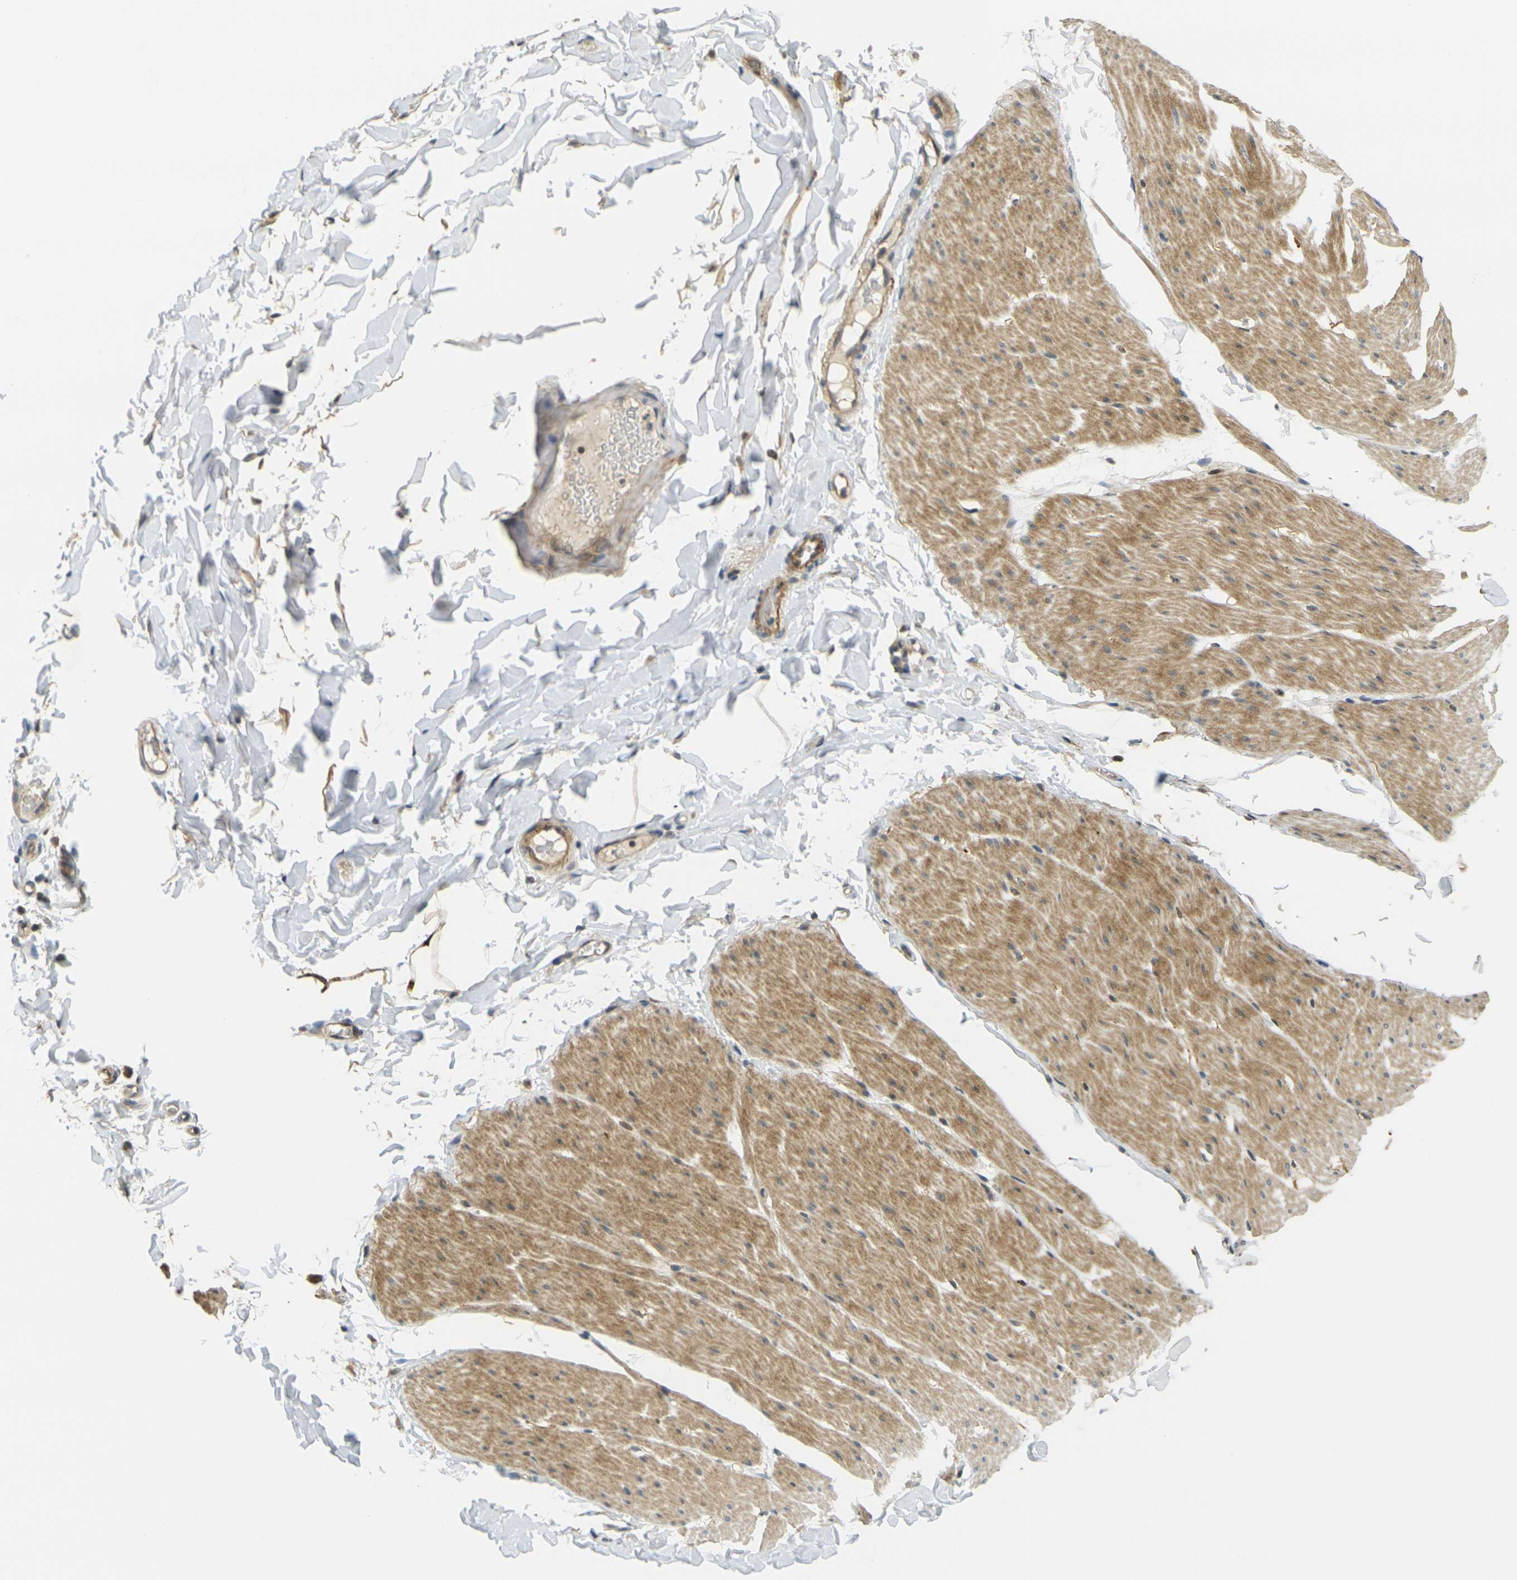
{"staining": {"intensity": "moderate", "quantity": ">75%", "location": "cytoplasmic/membranous"}, "tissue": "smooth muscle", "cell_type": "Smooth muscle cells", "image_type": "normal", "snomed": [{"axis": "morphology", "description": "Normal tissue, NOS"}, {"axis": "topography", "description": "Smooth muscle"}, {"axis": "topography", "description": "Colon"}], "caption": "Immunohistochemical staining of unremarkable human smooth muscle reveals >75% levels of moderate cytoplasmic/membranous protein expression in about >75% of smooth muscle cells. (Brightfield microscopy of DAB IHC at high magnification).", "gene": "KLHL8", "patient": {"sex": "male", "age": 67}}